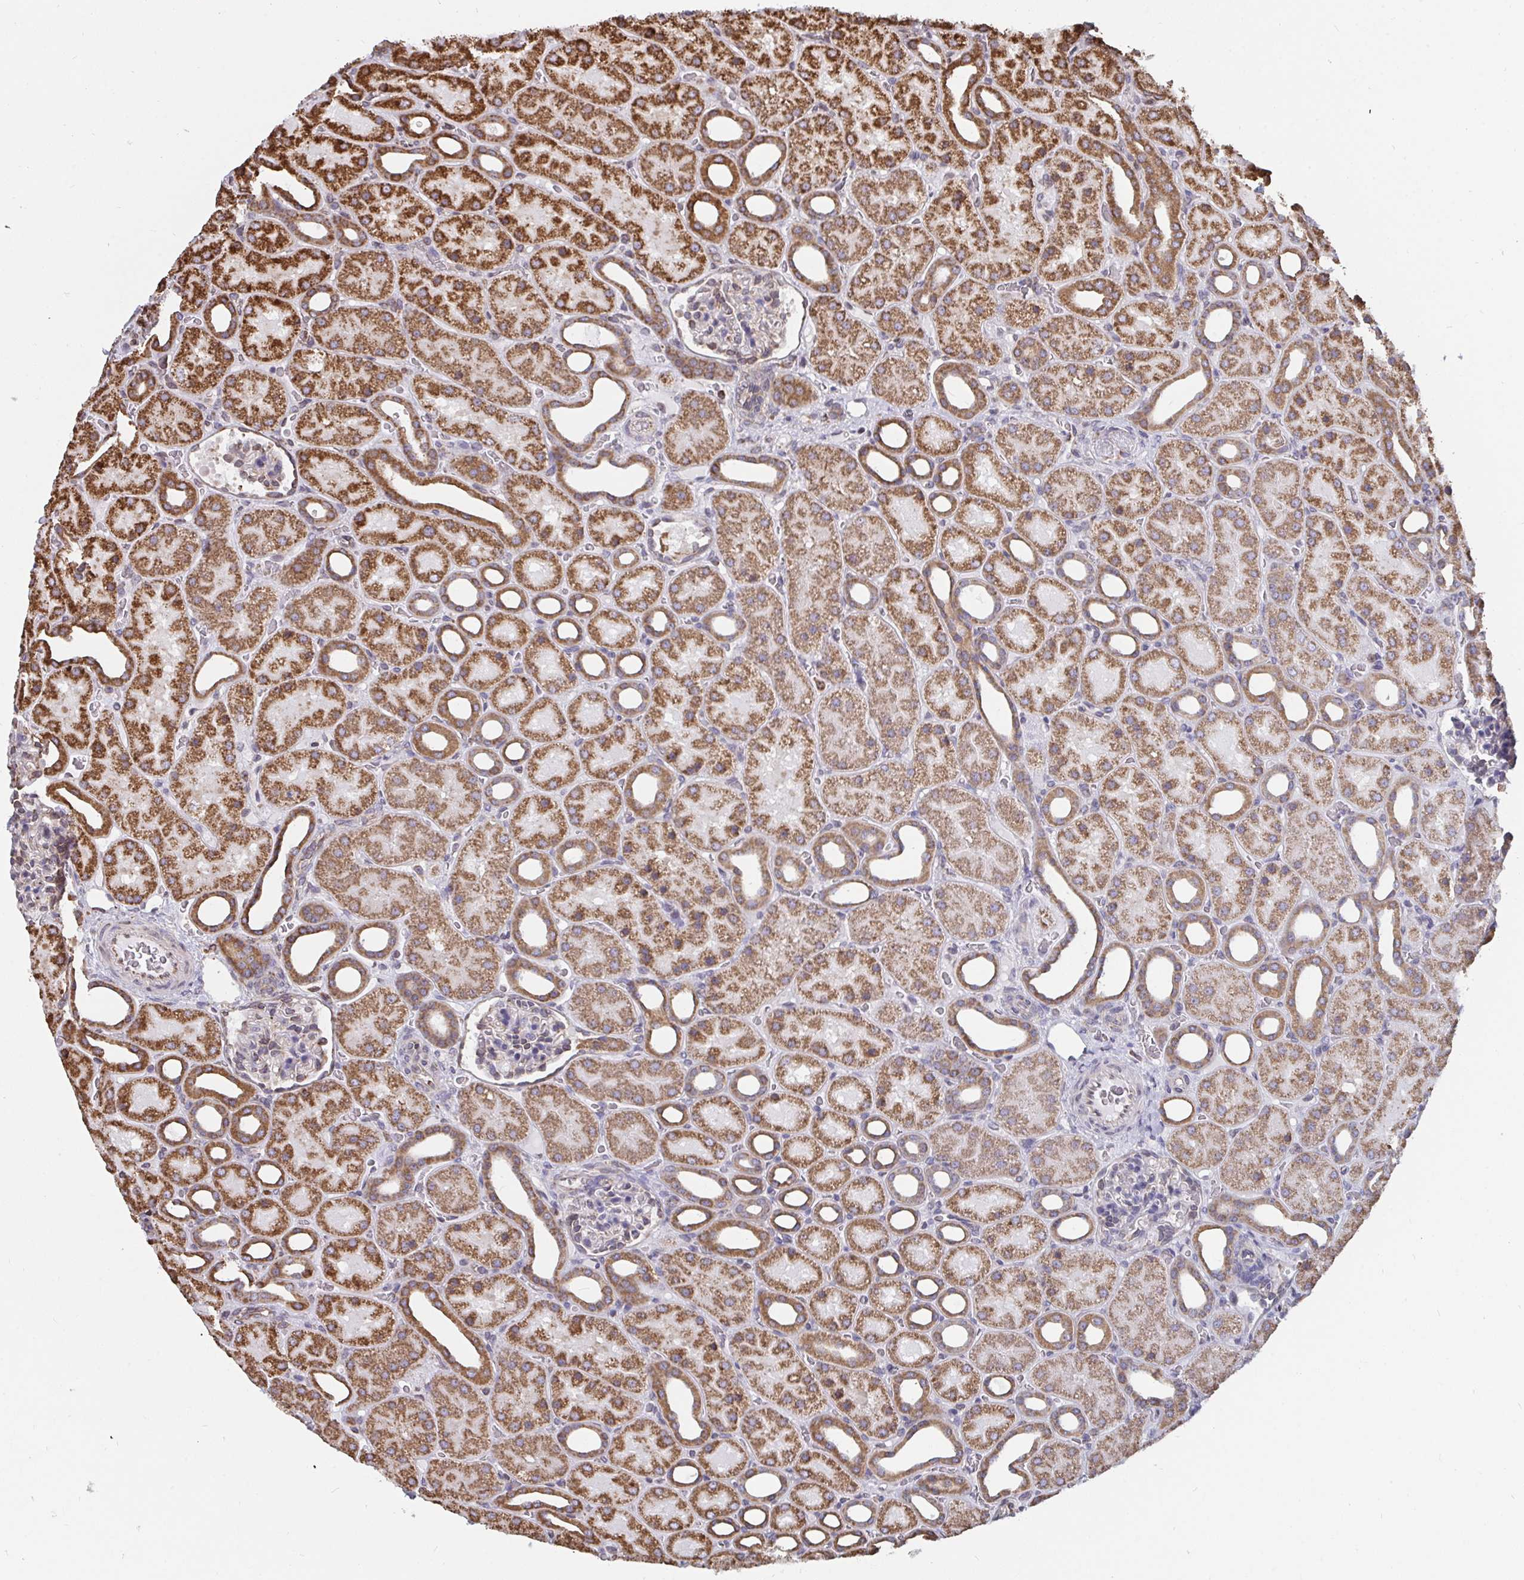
{"staining": {"intensity": "moderate", "quantity": "<25%", "location": "cytoplasmic/membranous"}, "tissue": "kidney", "cell_type": "Cells in glomeruli", "image_type": "normal", "snomed": [{"axis": "morphology", "description": "Normal tissue, NOS"}, {"axis": "topography", "description": "Kidney"}], "caption": "Protein analysis of benign kidney demonstrates moderate cytoplasmic/membranous staining in approximately <25% of cells in glomeruli. The staining was performed using DAB (3,3'-diaminobenzidine) to visualize the protein expression in brown, while the nuclei were stained in blue with hematoxylin (Magnification: 20x).", "gene": "ELAVL1", "patient": {"sex": "male", "age": 2}}